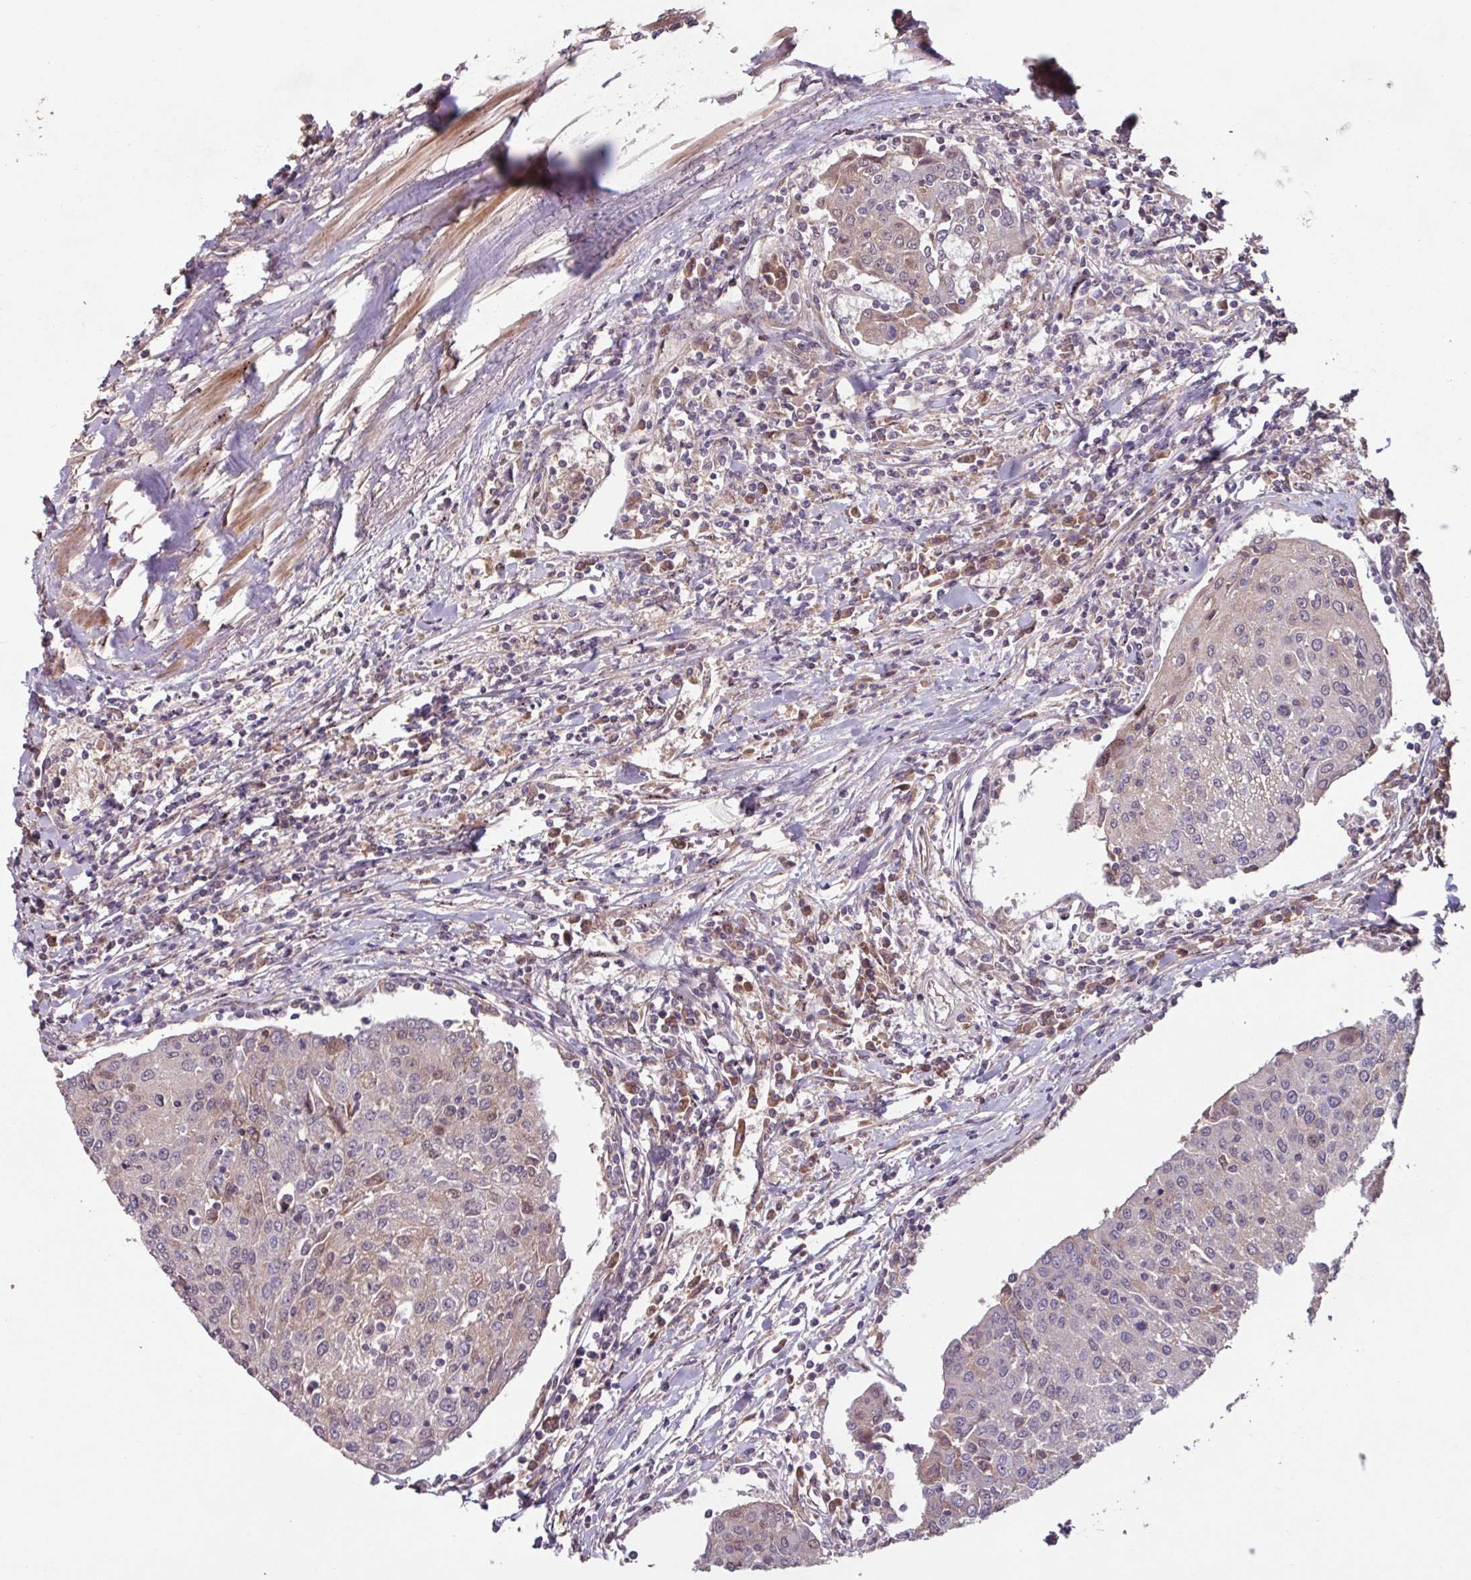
{"staining": {"intensity": "negative", "quantity": "none", "location": "none"}, "tissue": "urothelial cancer", "cell_type": "Tumor cells", "image_type": "cancer", "snomed": [{"axis": "morphology", "description": "Urothelial carcinoma, High grade"}, {"axis": "topography", "description": "Urinary bladder"}], "caption": "Immunohistochemistry (IHC) micrograph of human urothelial cancer stained for a protein (brown), which reveals no positivity in tumor cells.", "gene": "TMEM88", "patient": {"sex": "female", "age": 85}}